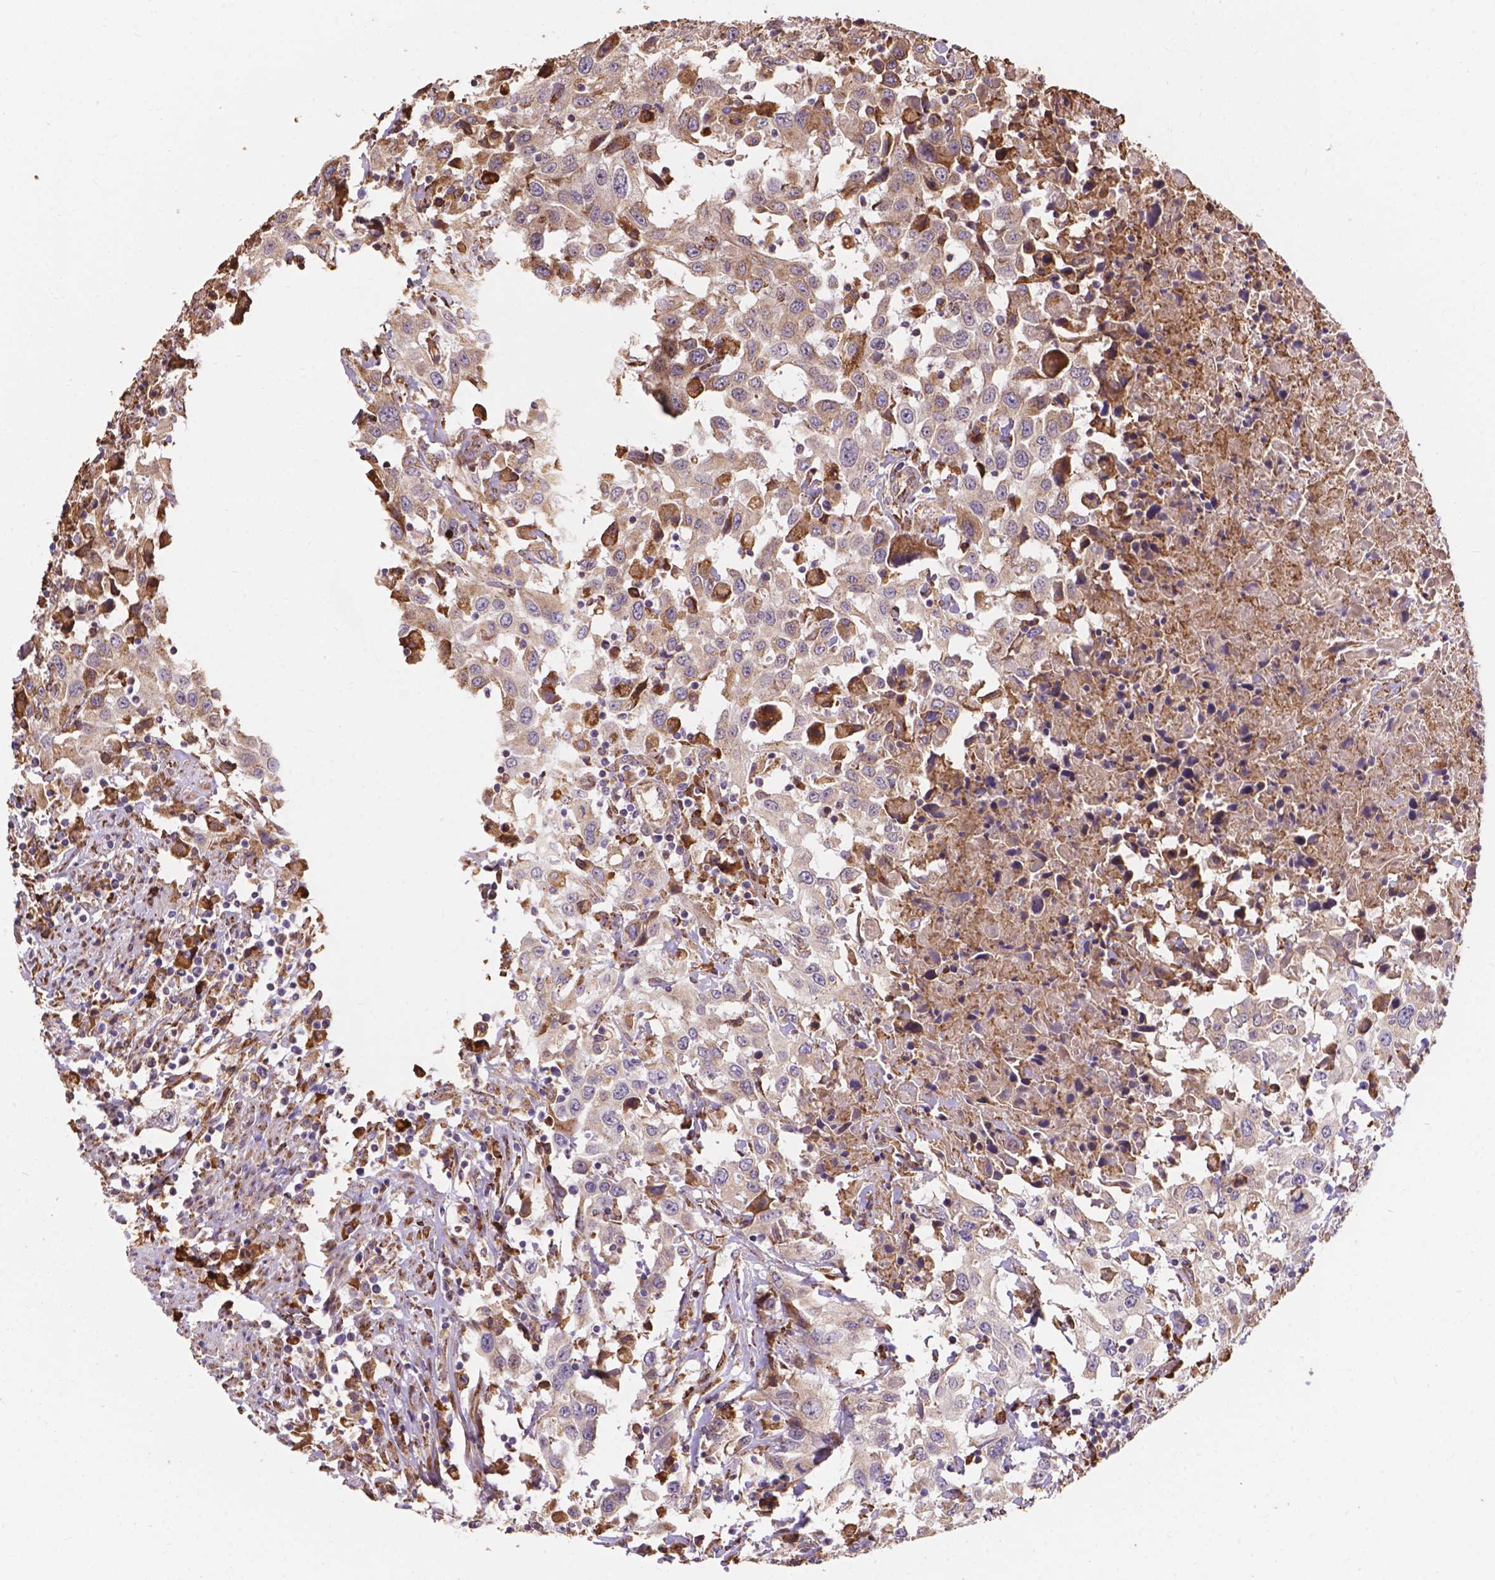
{"staining": {"intensity": "weak", "quantity": "<25%", "location": "cytoplasmic/membranous"}, "tissue": "urothelial cancer", "cell_type": "Tumor cells", "image_type": "cancer", "snomed": [{"axis": "morphology", "description": "Urothelial carcinoma, High grade"}, {"axis": "topography", "description": "Urinary bladder"}], "caption": "Tumor cells show no significant protein expression in urothelial cancer. (Stains: DAB immunohistochemistry (IHC) with hematoxylin counter stain, Microscopy: brightfield microscopy at high magnification).", "gene": "IPO11", "patient": {"sex": "male", "age": 61}}